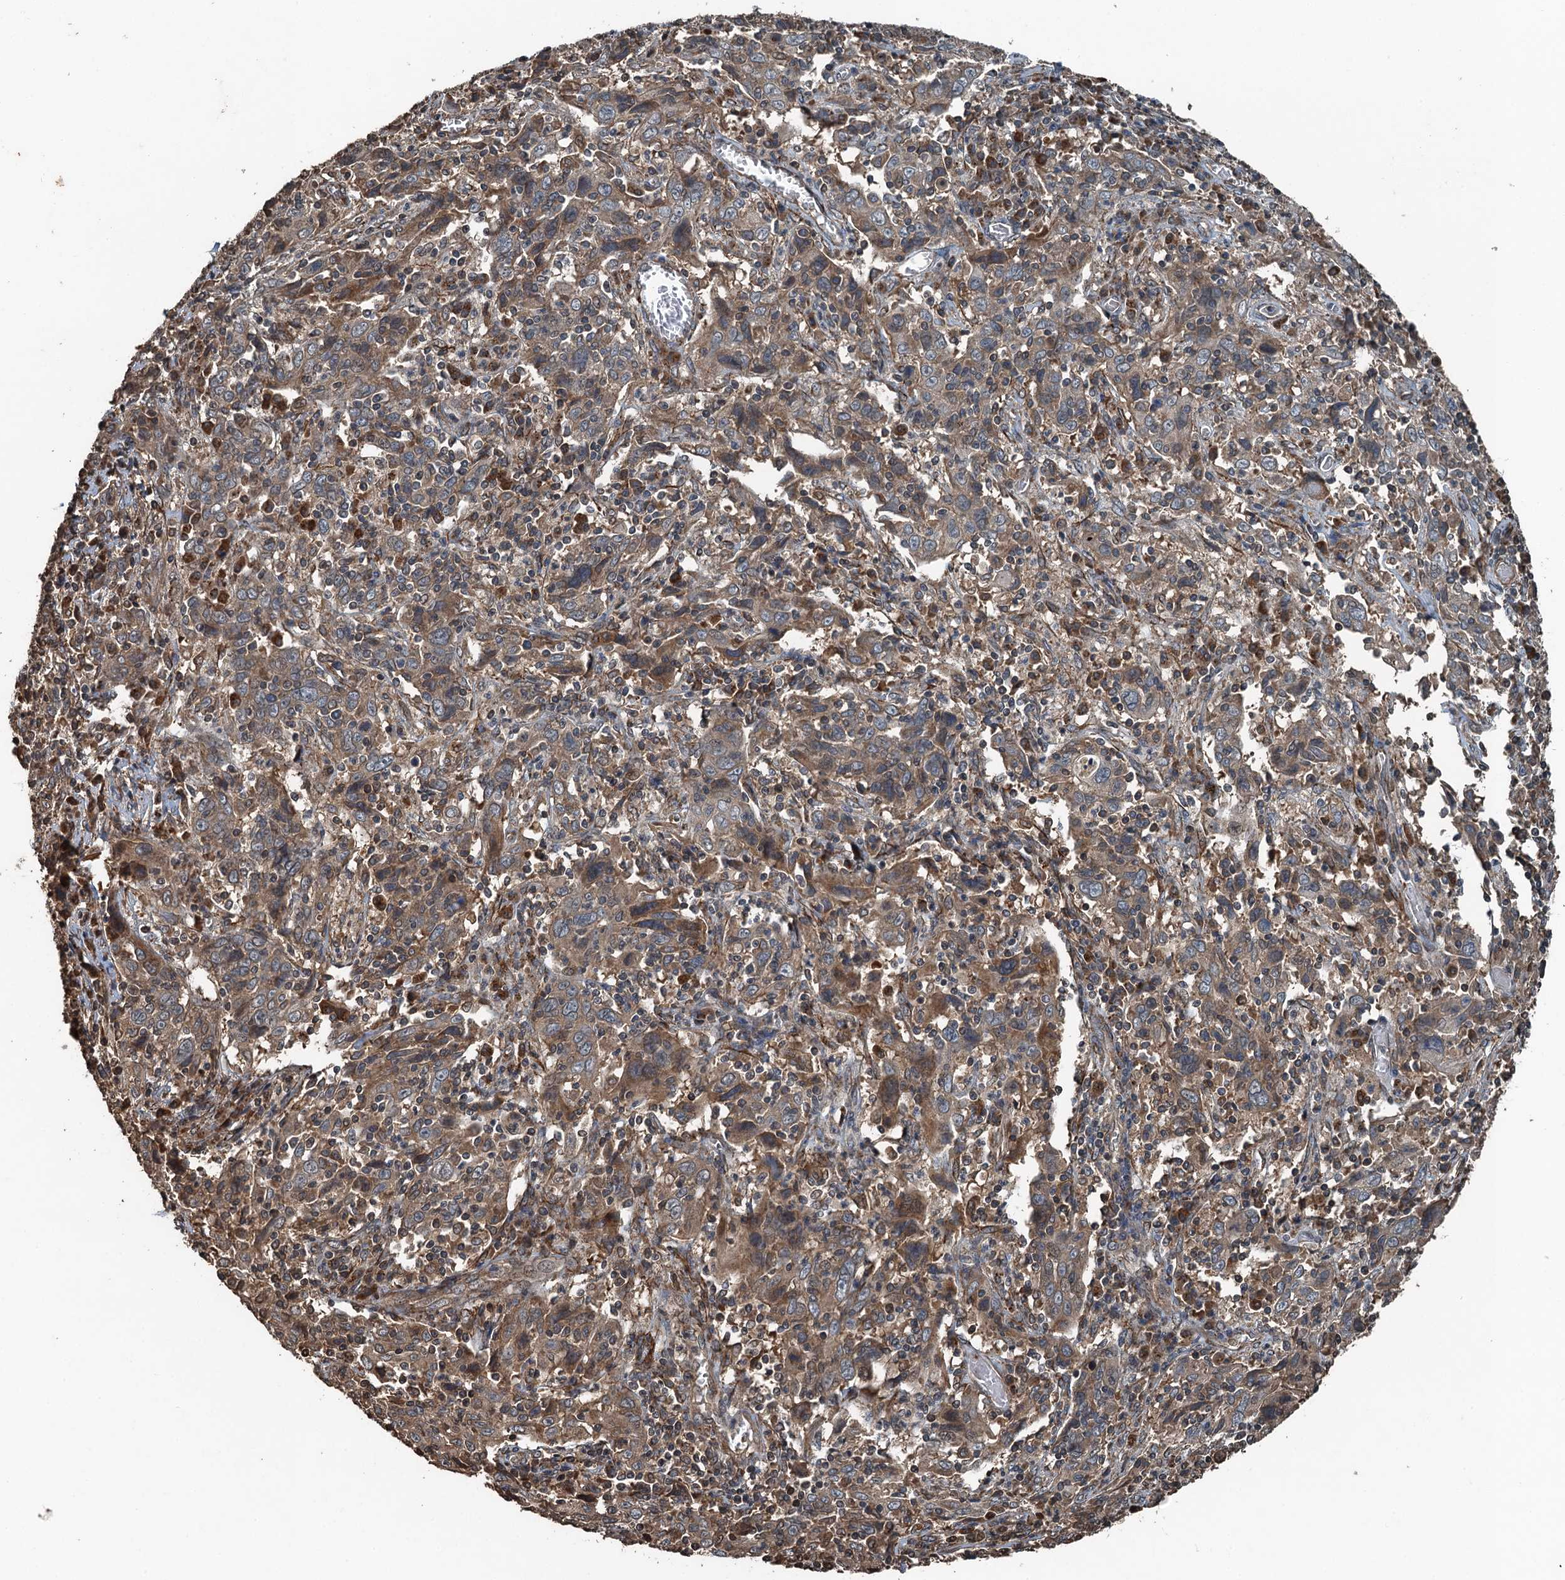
{"staining": {"intensity": "moderate", "quantity": "<25%", "location": "cytoplasmic/membranous"}, "tissue": "cervical cancer", "cell_type": "Tumor cells", "image_type": "cancer", "snomed": [{"axis": "morphology", "description": "Squamous cell carcinoma, NOS"}, {"axis": "topography", "description": "Cervix"}], "caption": "Approximately <25% of tumor cells in cervical cancer (squamous cell carcinoma) reveal moderate cytoplasmic/membranous protein staining as visualized by brown immunohistochemical staining.", "gene": "TCTN1", "patient": {"sex": "female", "age": 46}}